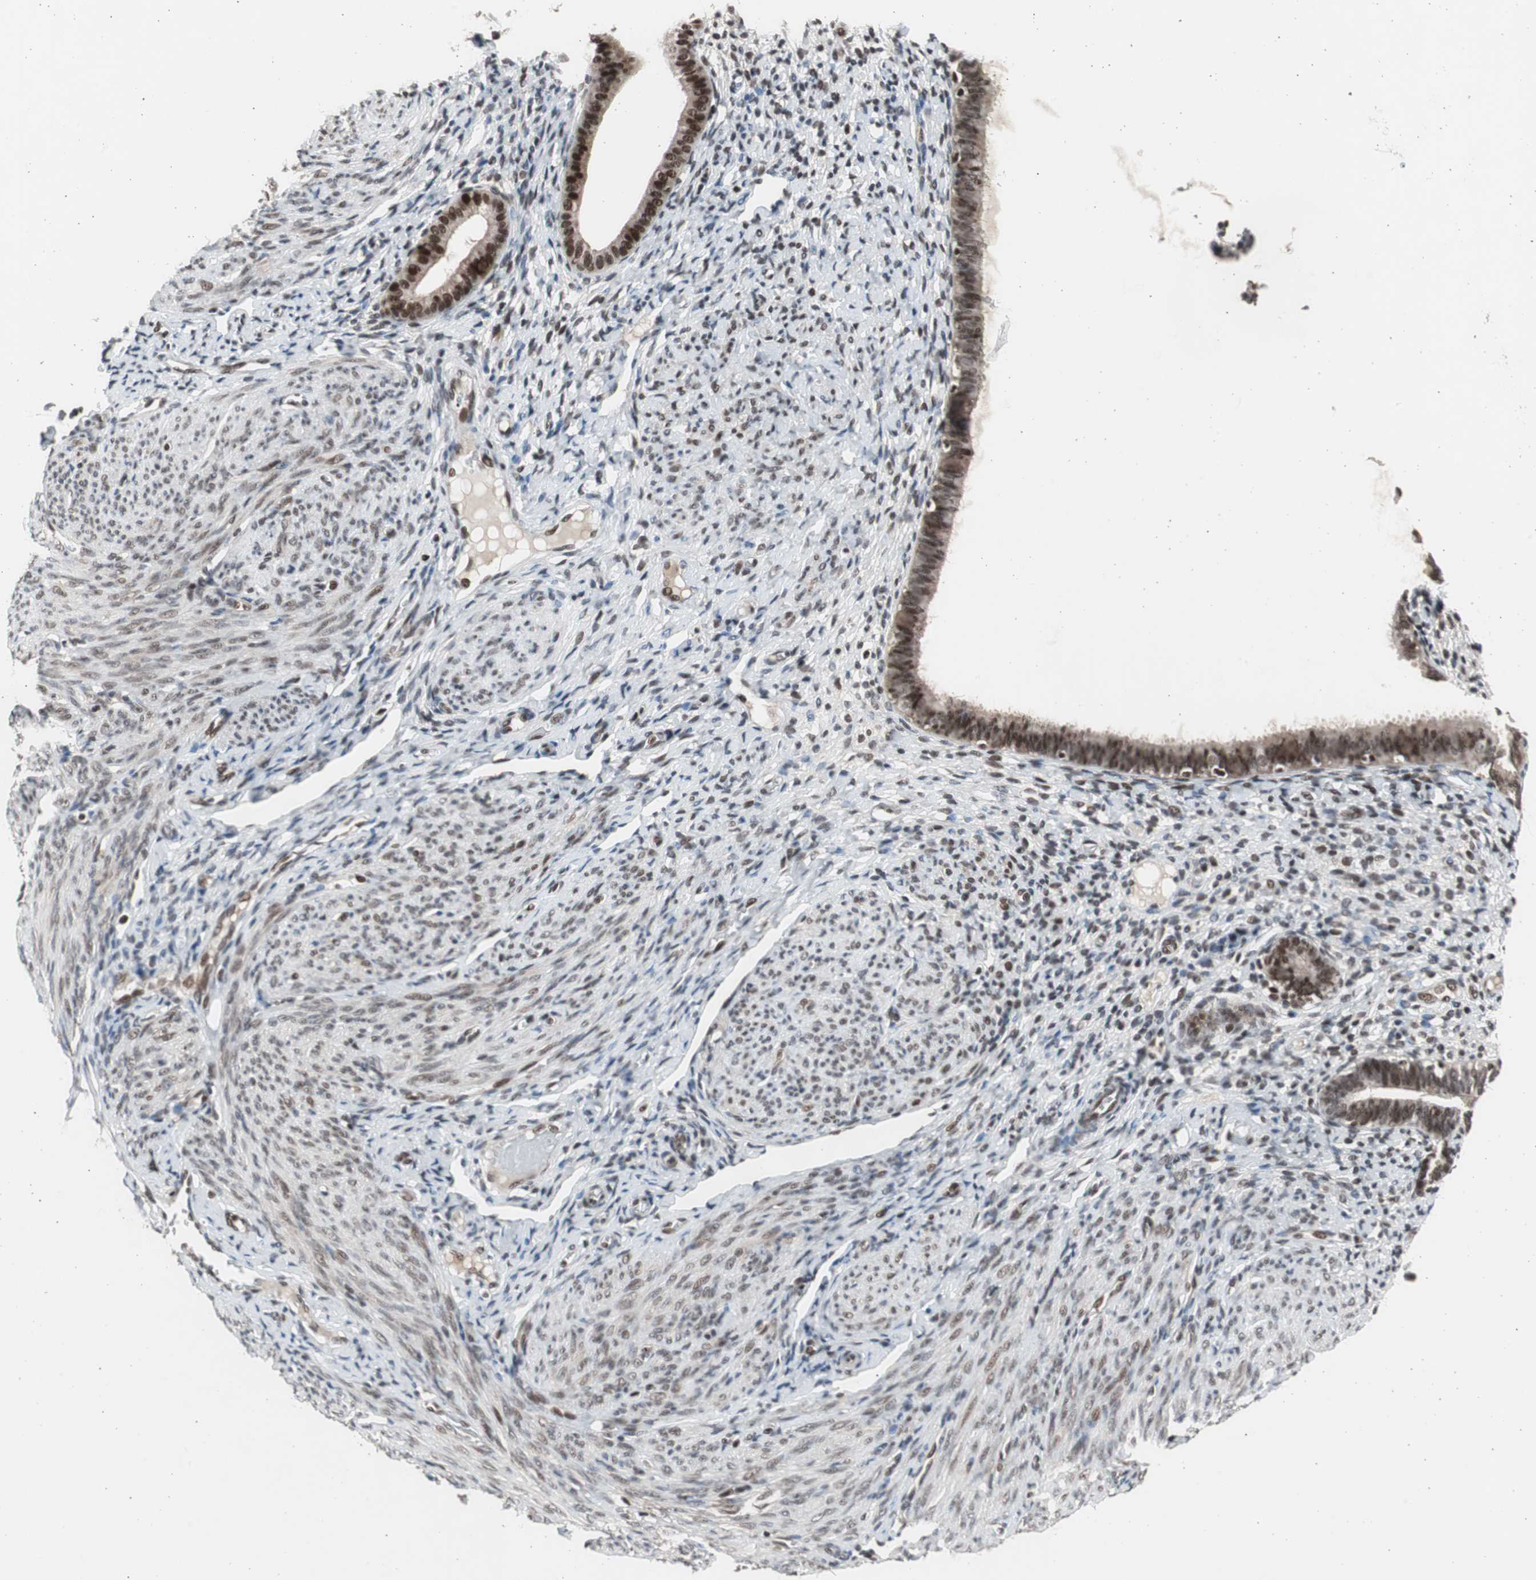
{"staining": {"intensity": "moderate", "quantity": "25%-75%", "location": "nuclear"}, "tissue": "endometrium", "cell_type": "Cells in endometrial stroma", "image_type": "normal", "snomed": [{"axis": "morphology", "description": "Normal tissue, NOS"}, {"axis": "topography", "description": "Endometrium"}], "caption": "Brown immunohistochemical staining in normal human endometrium shows moderate nuclear expression in approximately 25%-75% of cells in endometrial stroma. Using DAB (3,3'-diaminobenzidine) (brown) and hematoxylin (blue) stains, captured at high magnification using brightfield microscopy.", "gene": "RPA1", "patient": {"sex": "female", "age": 61}}